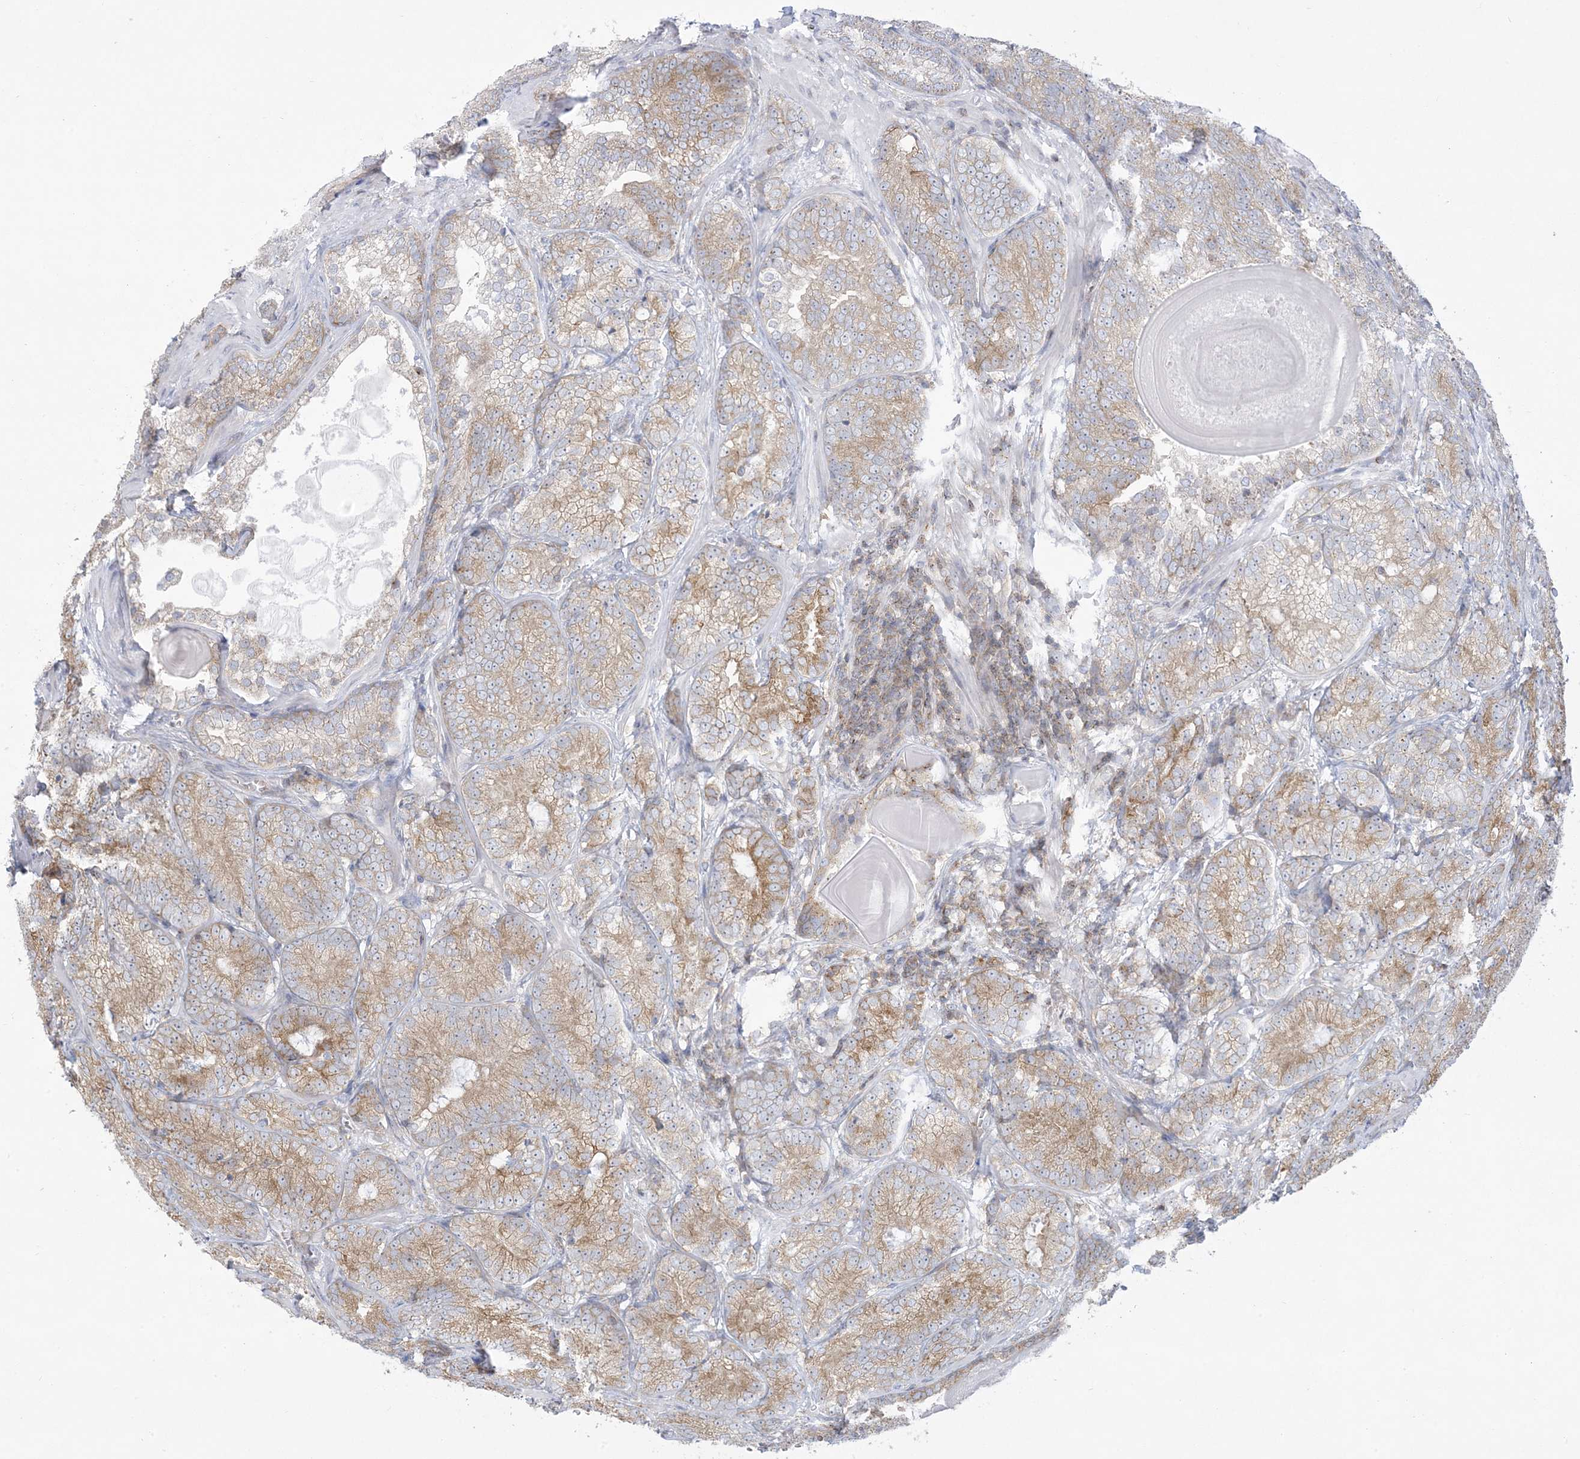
{"staining": {"intensity": "weak", "quantity": ">75%", "location": "cytoplasmic/membranous"}, "tissue": "prostate cancer", "cell_type": "Tumor cells", "image_type": "cancer", "snomed": [{"axis": "morphology", "description": "Adenocarcinoma, High grade"}, {"axis": "topography", "description": "Prostate"}], "caption": "Immunohistochemical staining of human prostate cancer displays low levels of weak cytoplasmic/membranous staining in approximately >75% of tumor cells.", "gene": "SLAMF9", "patient": {"sex": "male", "age": 66}}